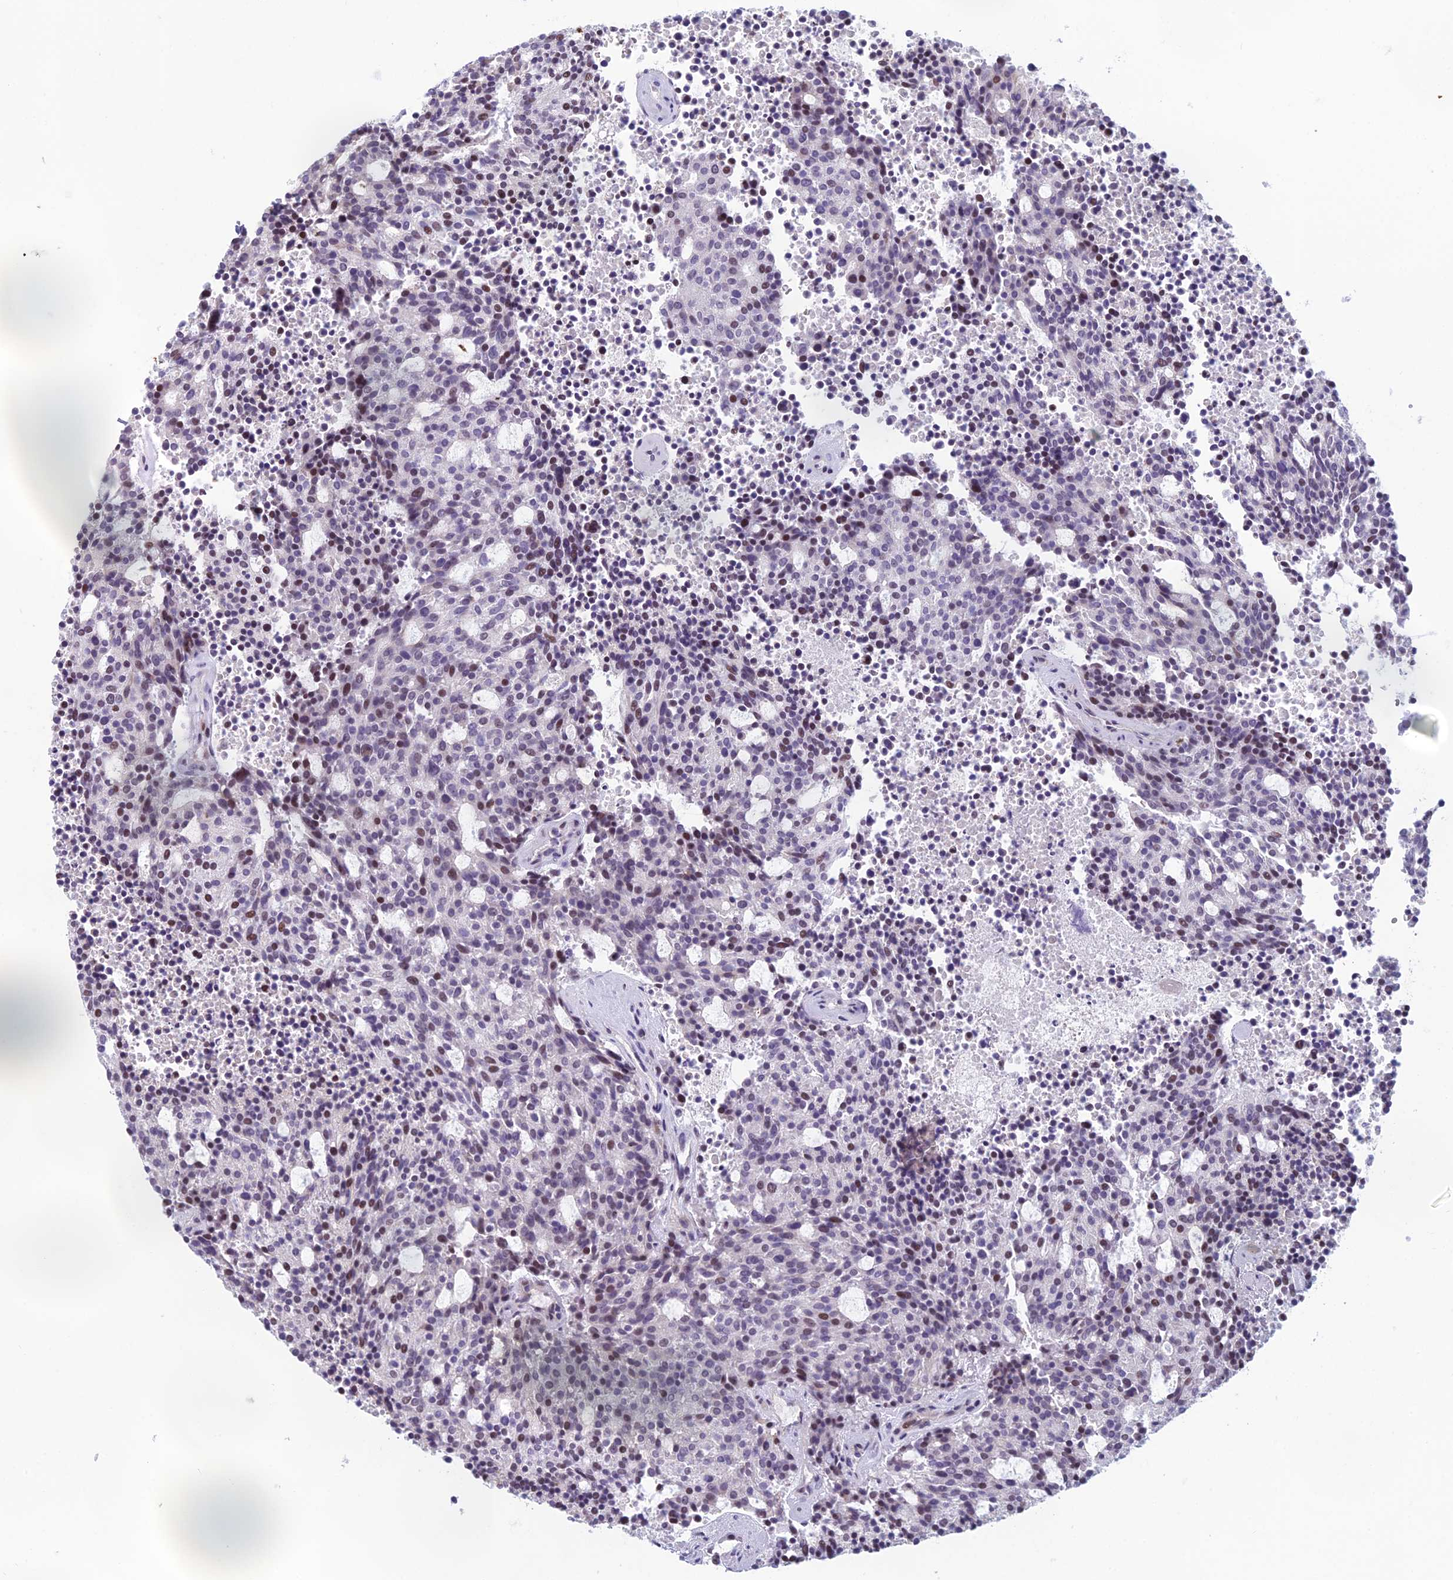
{"staining": {"intensity": "moderate", "quantity": "<25%", "location": "nuclear"}, "tissue": "carcinoid", "cell_type": "Tumor cells", "image_type": "cancer", "snomed": [{"axis": "morphology", "description": "Carcinoid, malignant, NOS"}, {"axis": "topography", "description": "Pancreas"}], "caption": "High-power microscopy captured an immunohistochemistry (IHC) photomicrograph of malignant carcinoid, revealing moderate nuclear staining in about <25% of tumor cells.", "gene": "RGS17", "patient": {"sex": "female", "age": 54}}